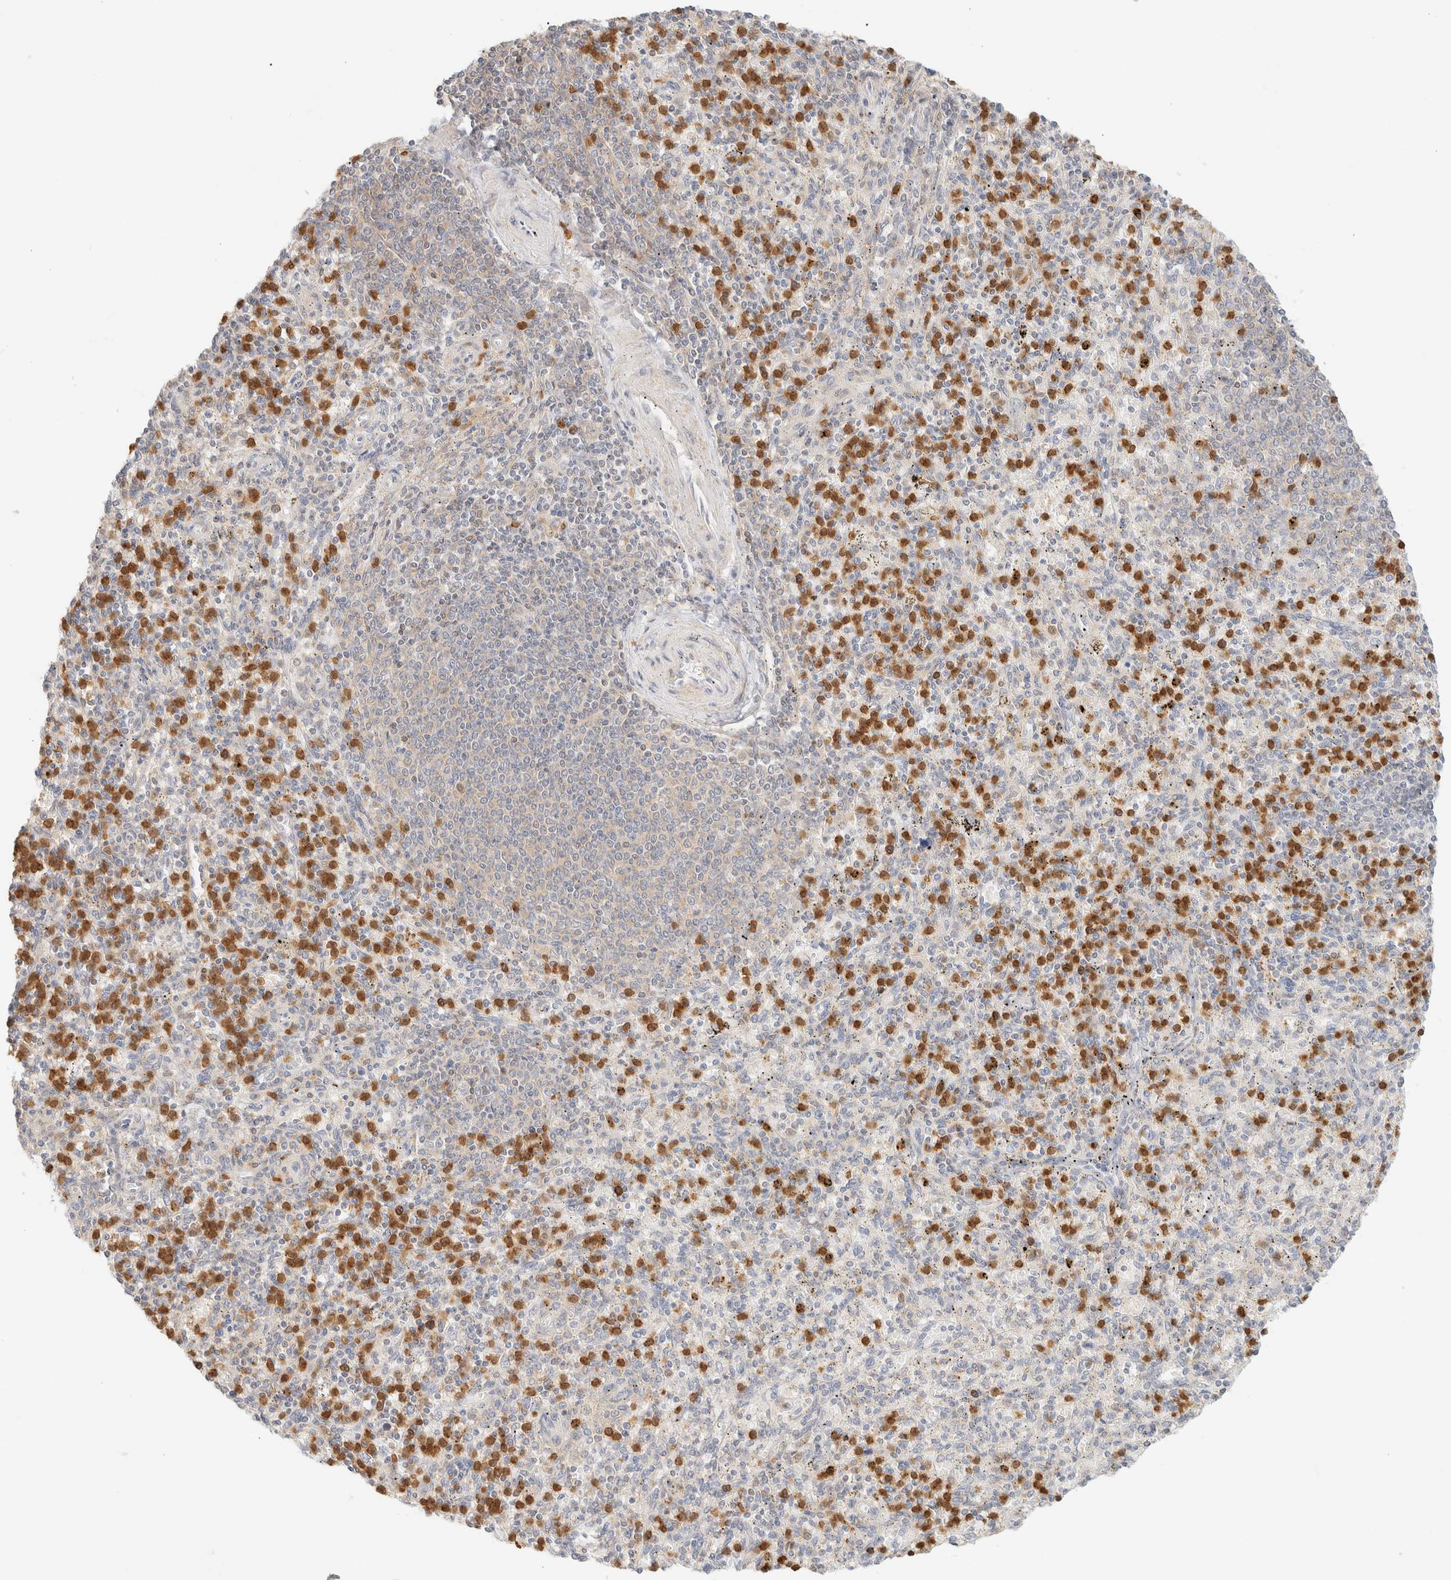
{"staining": {"intensity": "moderate", "quantity": "25%-75%", "location": "cytoplasmic/membranous"}, "tissue": "spleen", "cell_type": "Cells in red pulp", "image_type": "normal", "snomed": [{"axis": "morphology", "description": "Normal tissue, NOS"}, {"axis": "topography", "description": "Spleen"}], "caption": "Moderate cytoplasmic/membranous positivity is identified in approximately 25%-75% of cells in red pulp in normal spleen. (DAB = brown stain, brightfield microscopy at high magnification).", "gene": "GPI", "patient": {"sex": "male", "age": 72}}